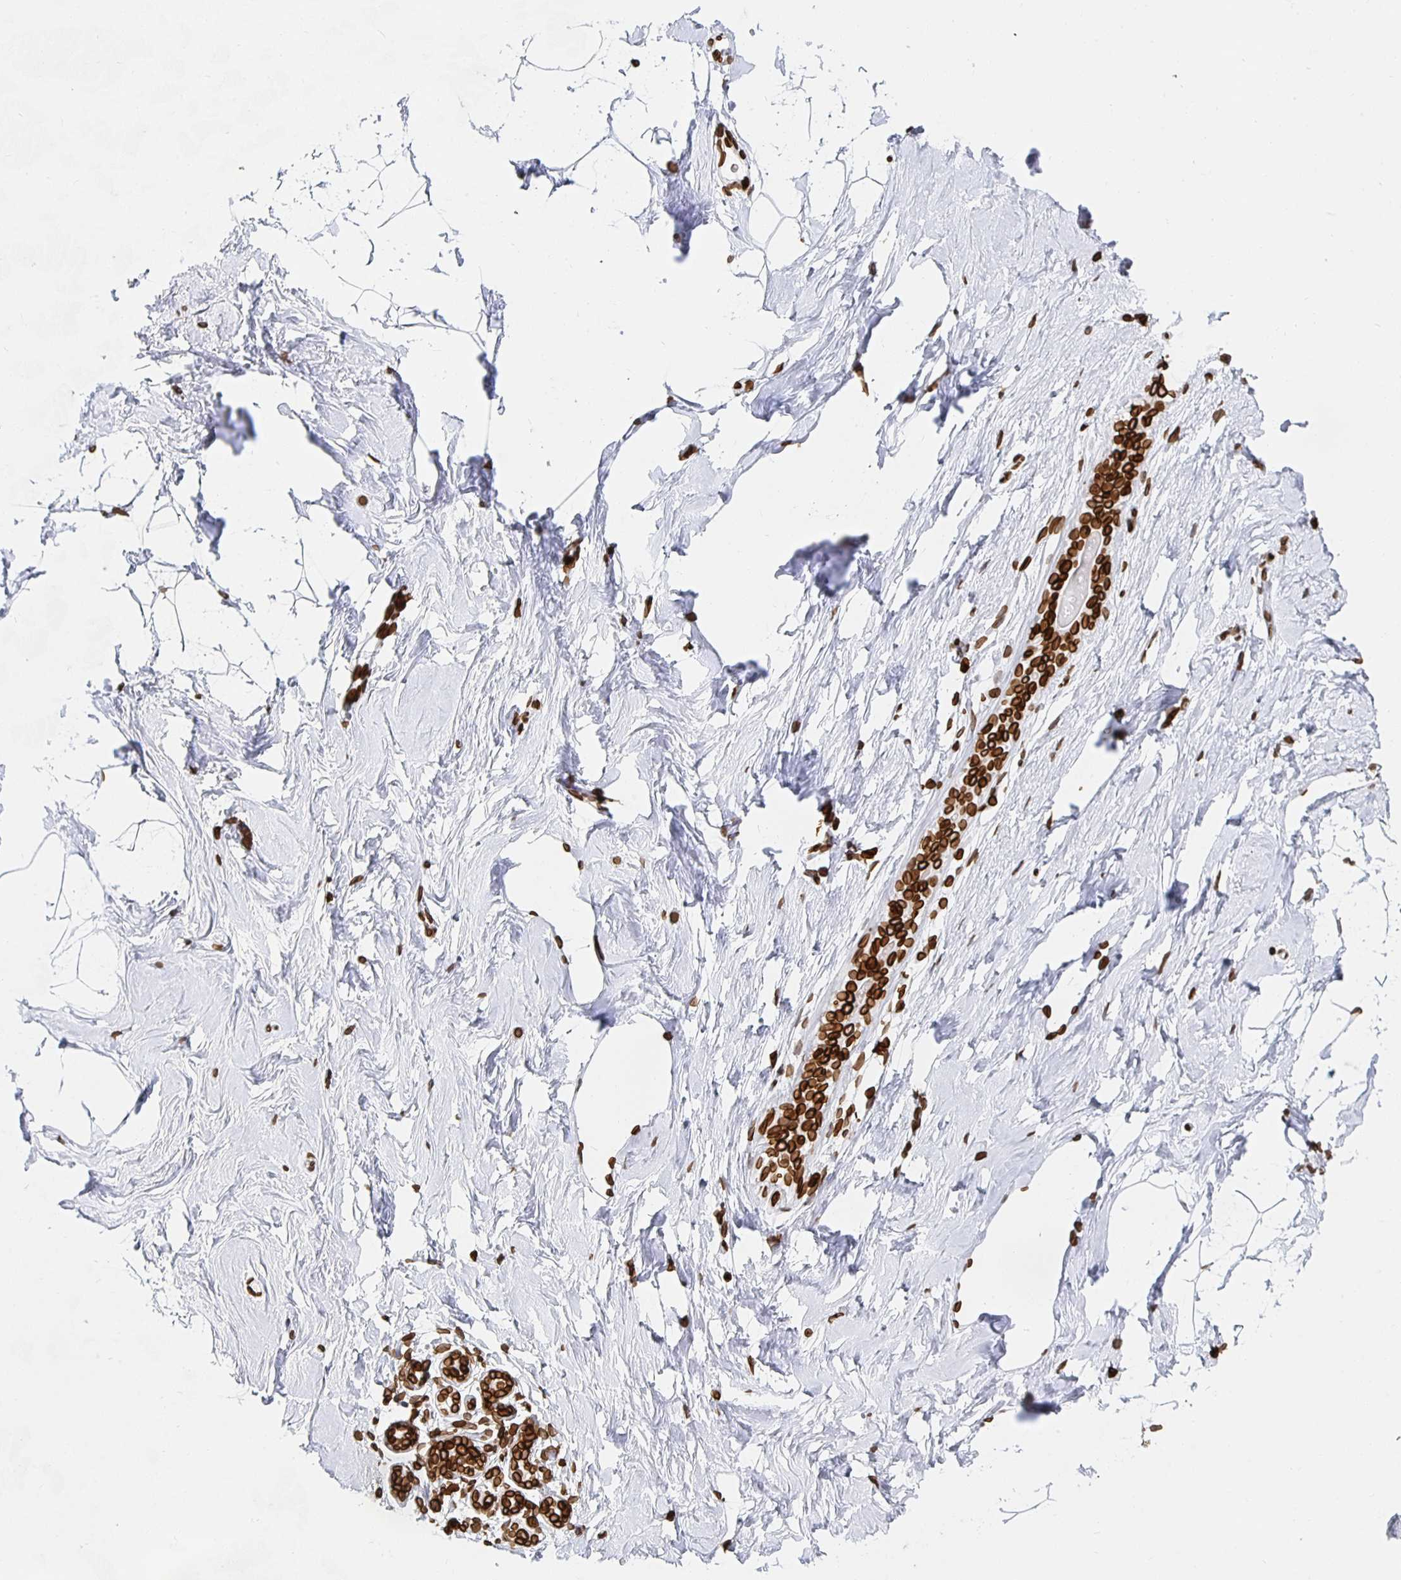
{"staining": {"intensity": "moderate", "quantity": "<25%", "location": "cytoplasmic/membranous,nuclear"}, "tissue": "breast", "cell_type": "Adipocytes", "image_type": "normal", "snomed": [{"axis": "morphology", "description": "Normal tissue, NOS"}, {"axis": "topography", "description": "Breast"}], "caption": "IHC (DAB) staining of benign human breast reveals moderate cytoplasmic/membranous,nuclear protein staining in approximately <25% of adipocytes. (brown staining indicates protein expression, while blue staining denotes nuclei).", "gene": "LMNB1", "patient": {"sex": "female", "age": 32}}